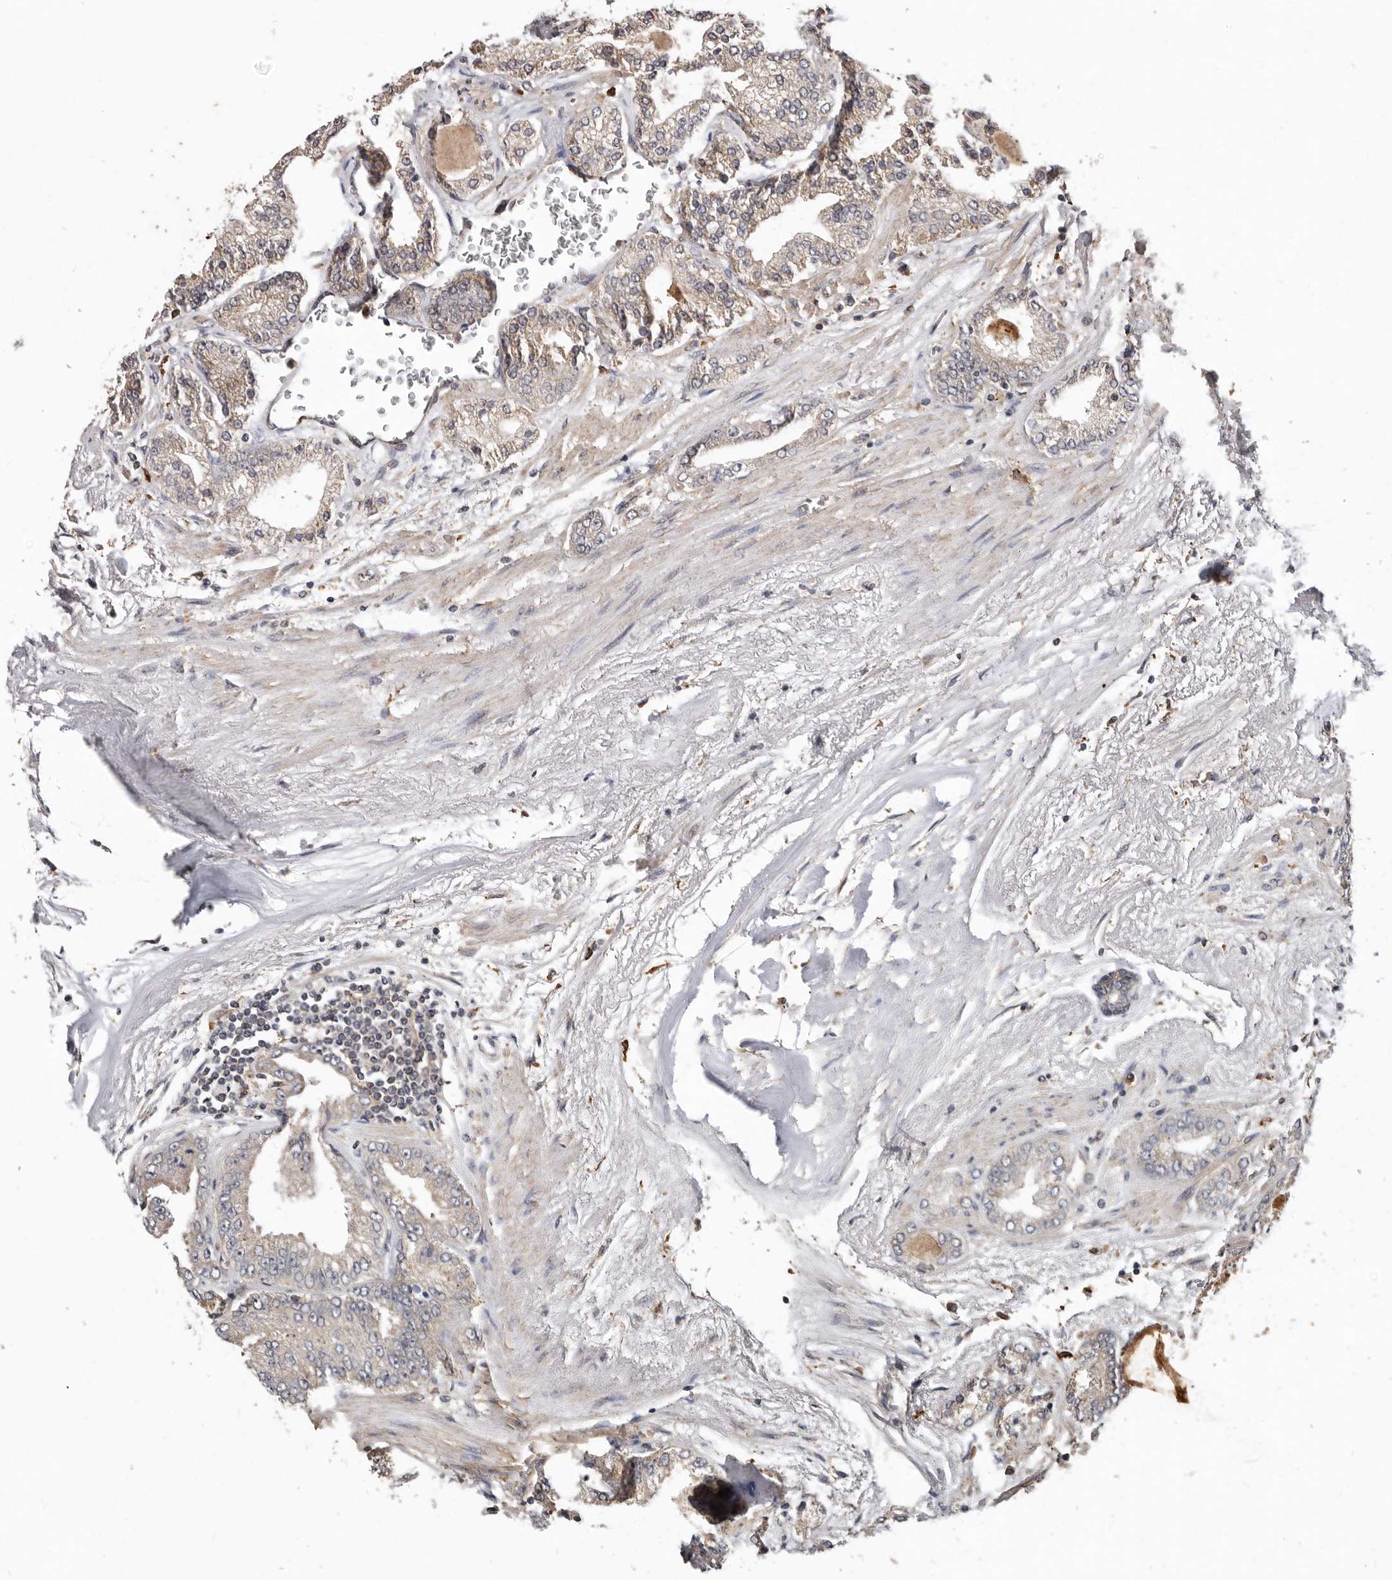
{"staining": {"intensity": "moderate", "quantity": "25%-75%", "location": "cytoplasmic/membranous"}, "tissue": "prostate cancer", "cell_type": "Tumor cells", "image_type": "cancer", "snomed": [{"axis": "morphology", "description": "Adenocarcinoma, High grade"}, {"axis": "topography", "description": "Prostate"}], "caption": "The histopathology image displays a brown stain indicating the presence of a protein in the cytoplasmic/membranous of tumor cells in prostate cancer (high-grade adenocarcinoma).", "gene": "RSPO2", "patient": {"sex": "male", "age": 71}}